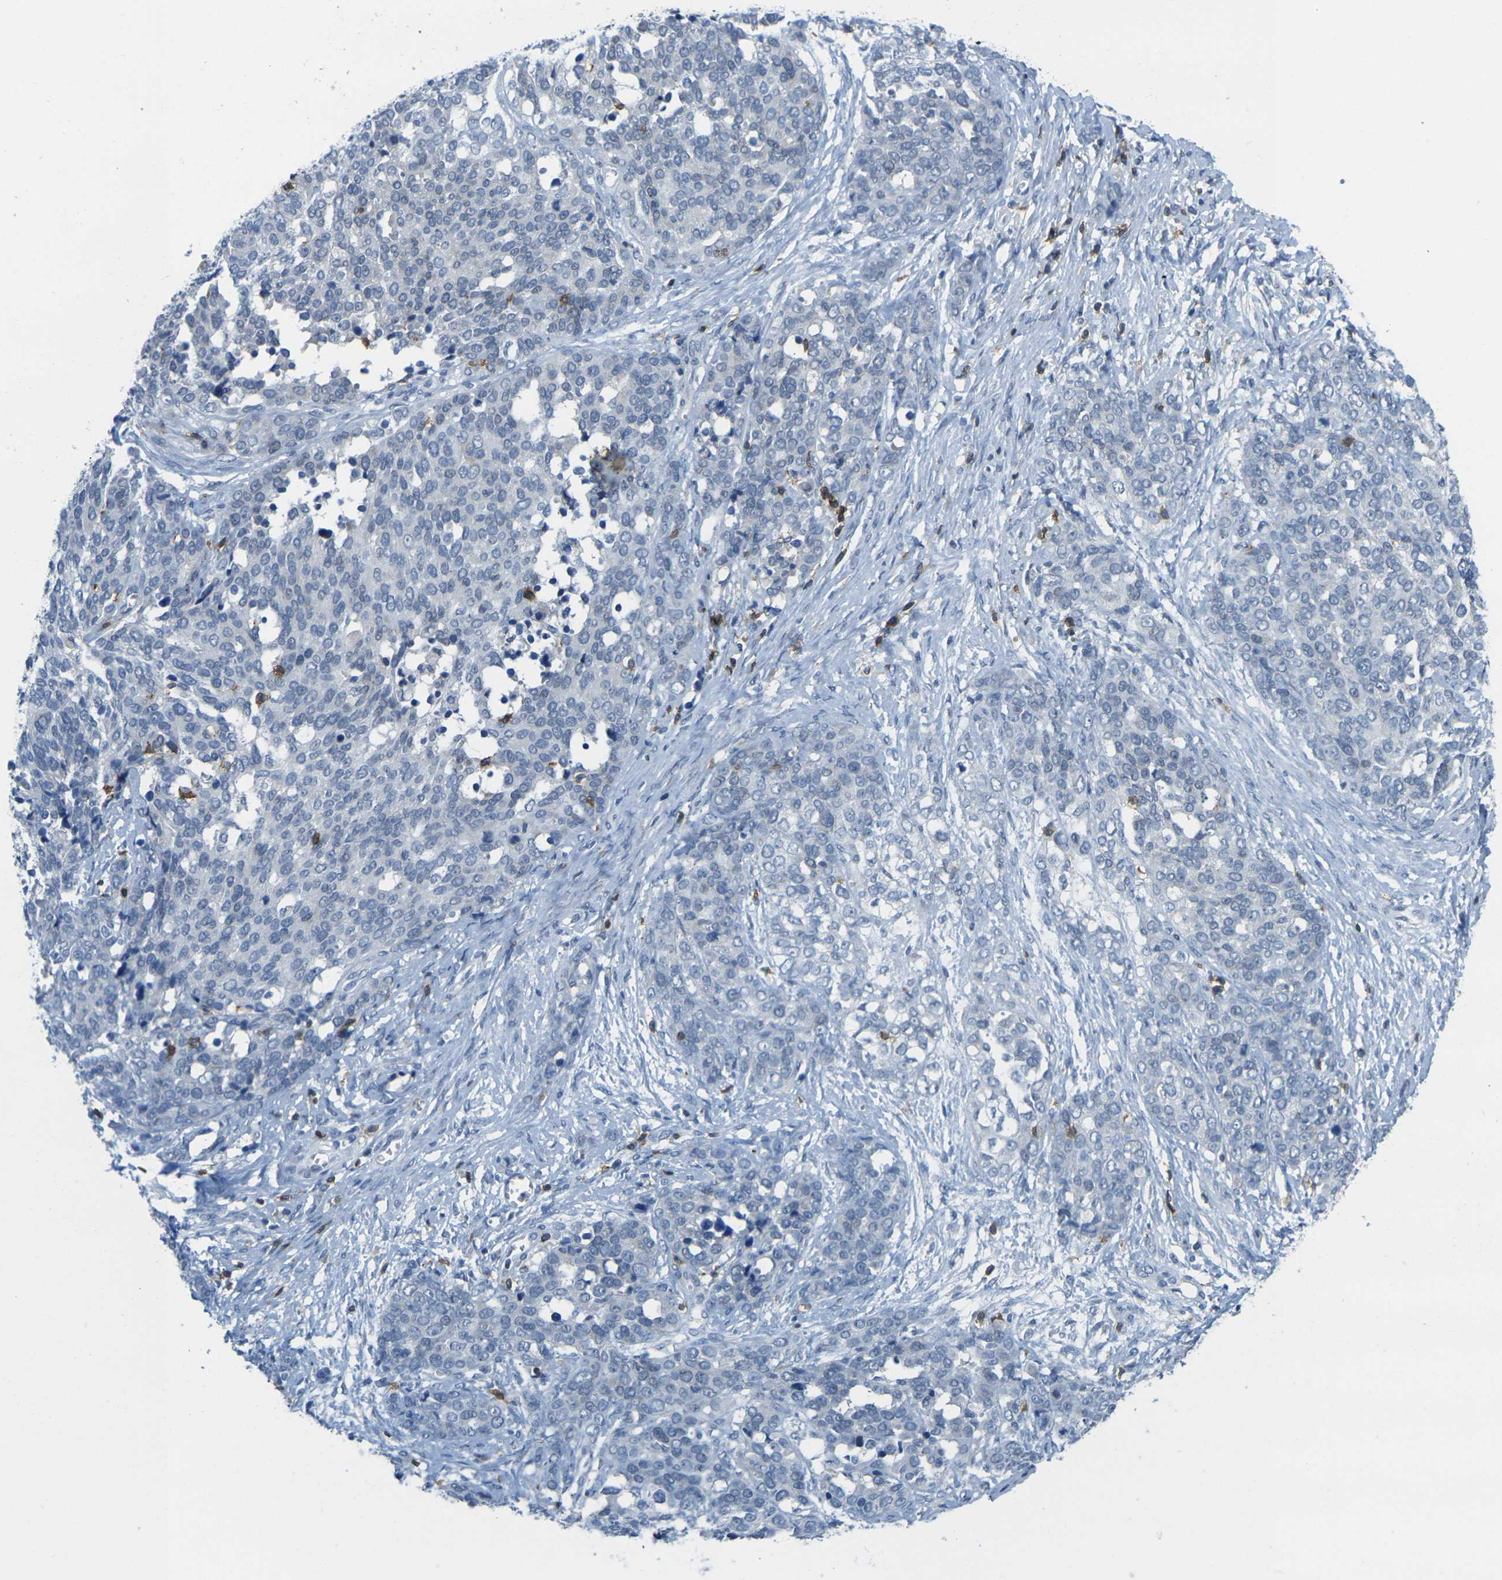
{"staining": {"intensity": "negative", "quantity": "none", "location": "none"}, "tissue": "ovarian cancer", "cell_type": "Tumor cells", "image_type": "cancer", "snomed": [{"axis": "morphology", "description": "Cystadenocarcinoma, serous, NOS"}, {"axis": "topography", "description": "Ovary"}], "caption": "IHC of human ovarian serous cystadenocarcinoma reveals no positivity in tumor cells.", "gene": "CD3D", "patient": {"sex": "female", "age": 44}}